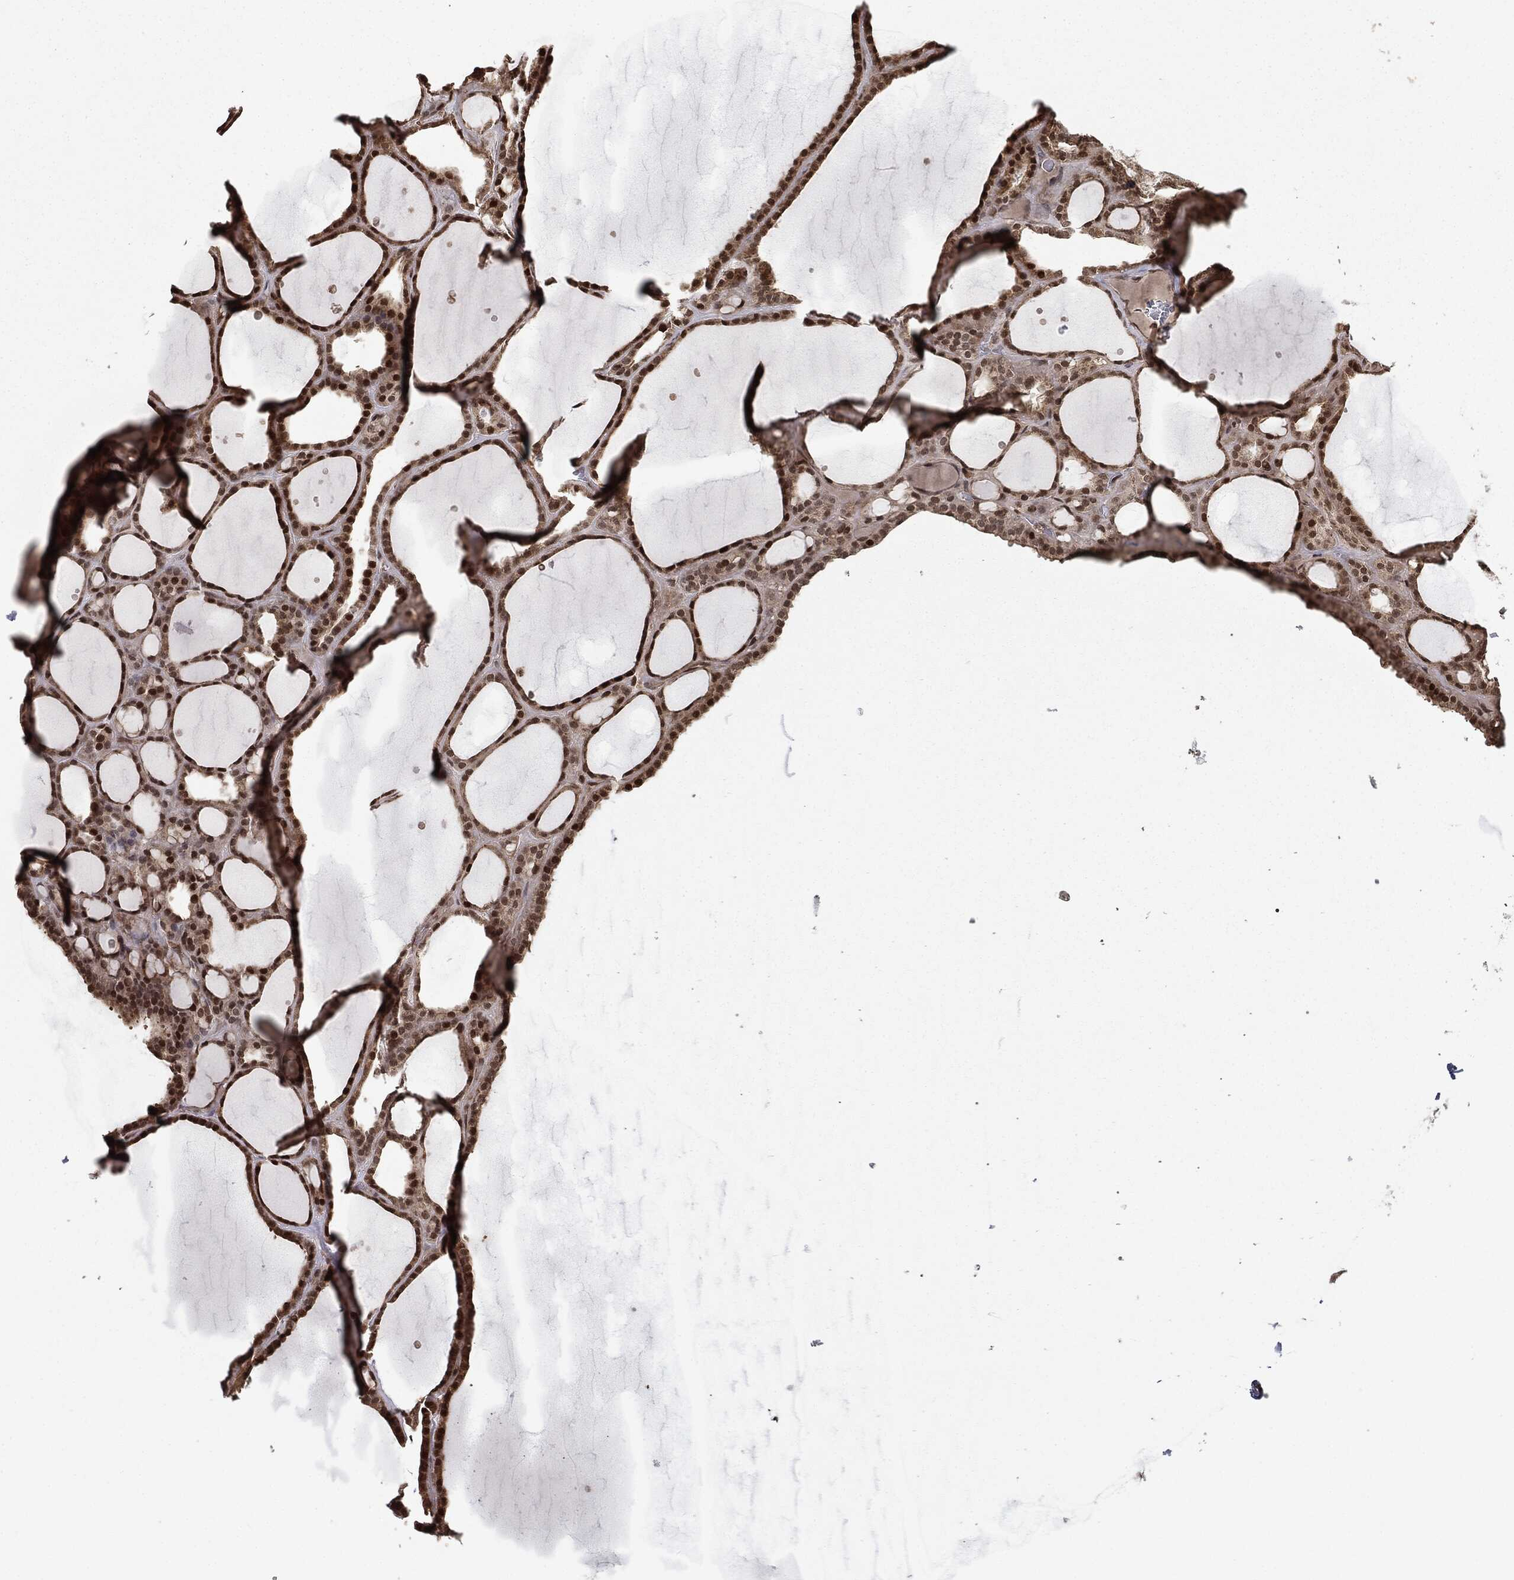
{"staining": {"intensity": "strong", "quantity": ">75%", "location": "nuclear"}, "tissue": "thyroid gland", "cell_type": "Glandular cells", "image_type": "normal", "snomed": [{"axis": "morphology", "description": "Normal tissue, NOS"}, {"axis": "topography", "description": "Thyroid gland"}], "caption": "High-power microscopy captured an immunohistochemistry (IHC) micrograph of unremarkable thyroid gland, revealing strong nuclear positivity in approximately >75% of glandular cells.", "gene": "ZNHIT6", "patient": {"sex": "male", "age": 63}}